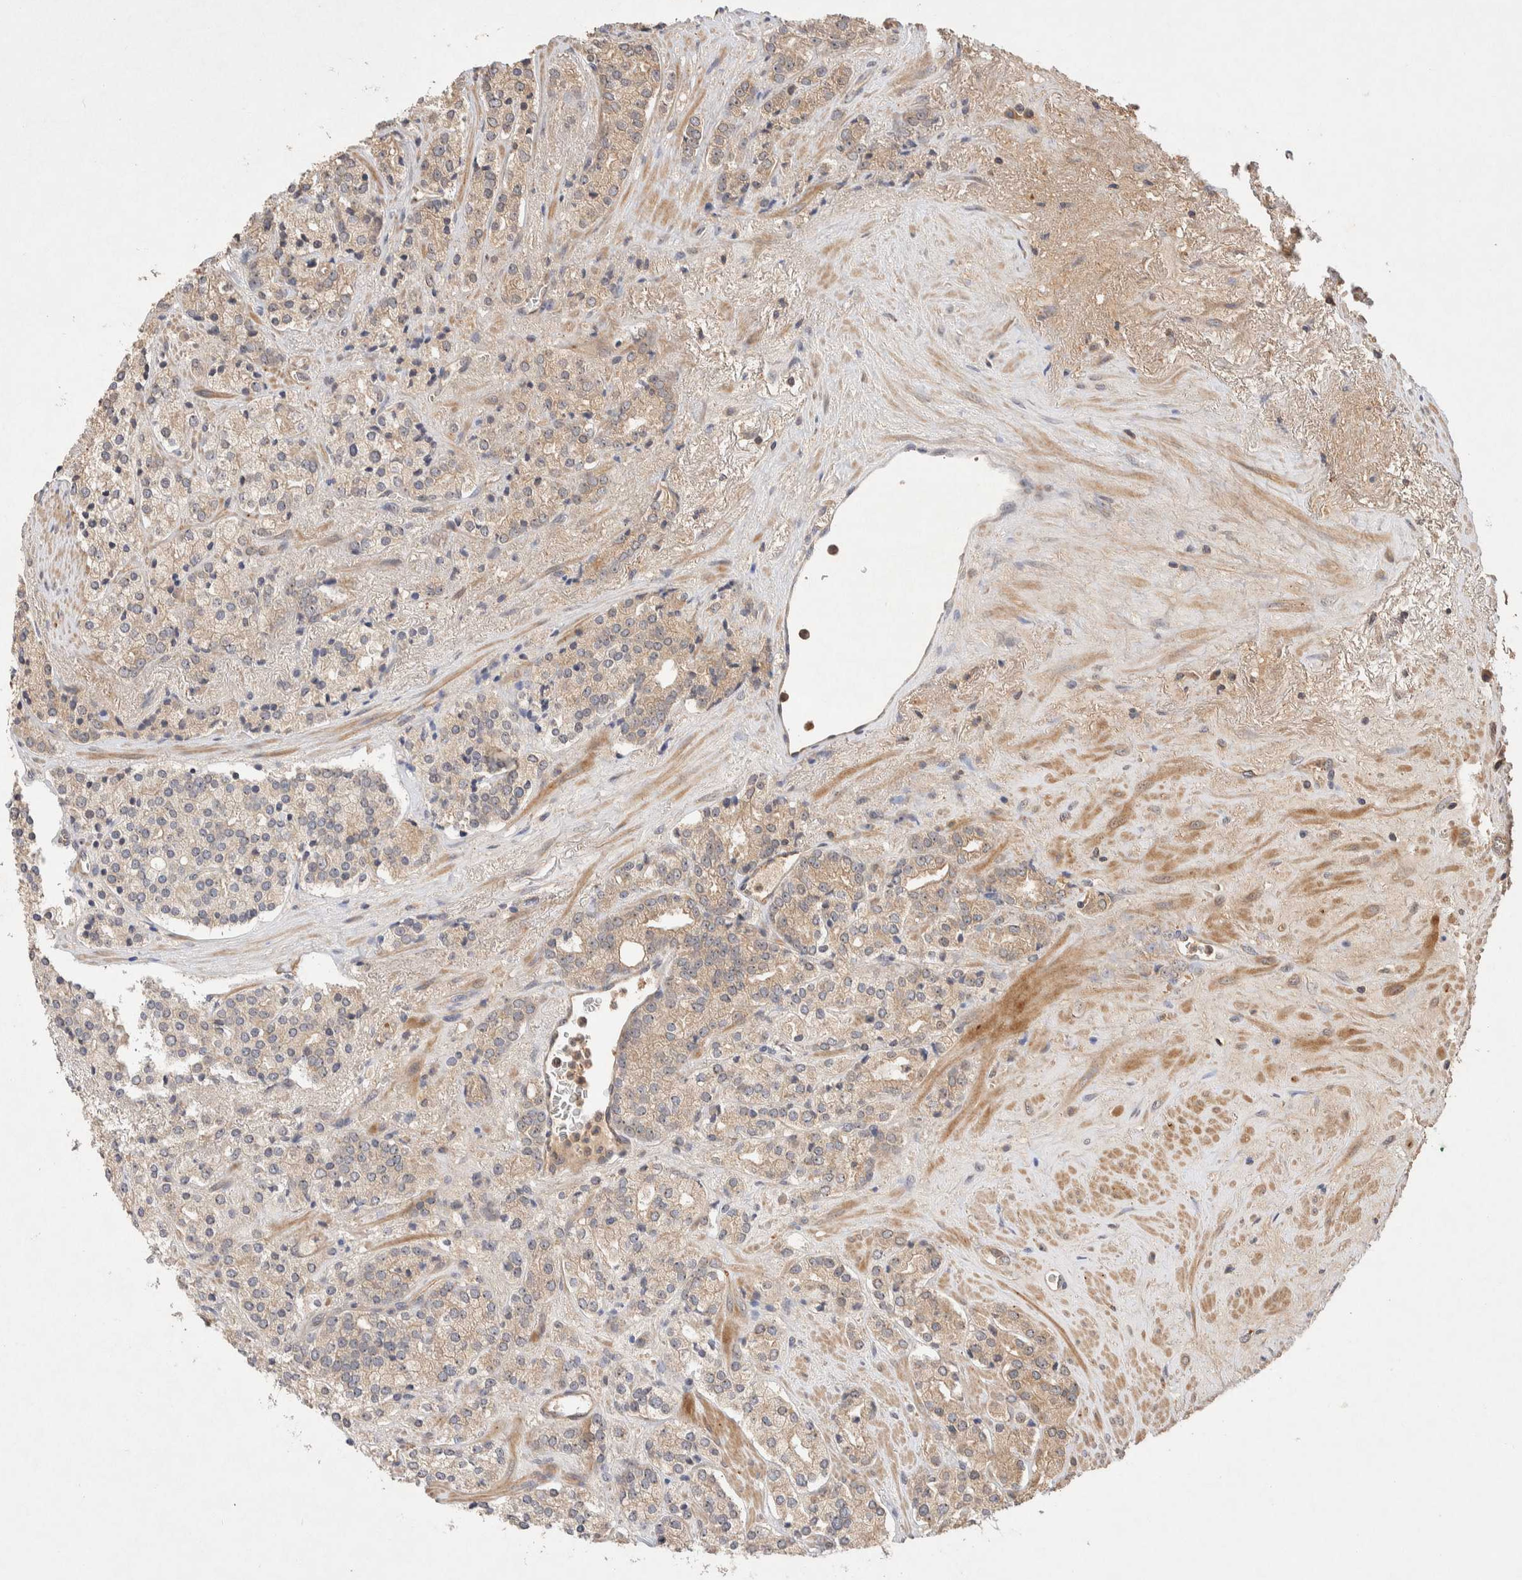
{"staining": {"intensity": "weak", "quantity": "25%-75%", "location": "cytoplasmic/membranous"}, "tissue": "prostate cancer", "cell_type": "Tumor cells", "image_type": "cancer", "snomed": [{"axis": "morphology", "description": "Adenocarcinoma, High grade"}, {"axis": "topography", "description": "Prostate"}], "caption": "This micrograph demonstrates immunohistochemistry (IHC) staining of human adenocarcinoma (high-grade) (prostate), with low weak cytoplasmic/membranous positivity in approximately 25%-75% of tumor cells.", "gene": "NSMAF", "patient": {"sex": "male", "age": 71}}